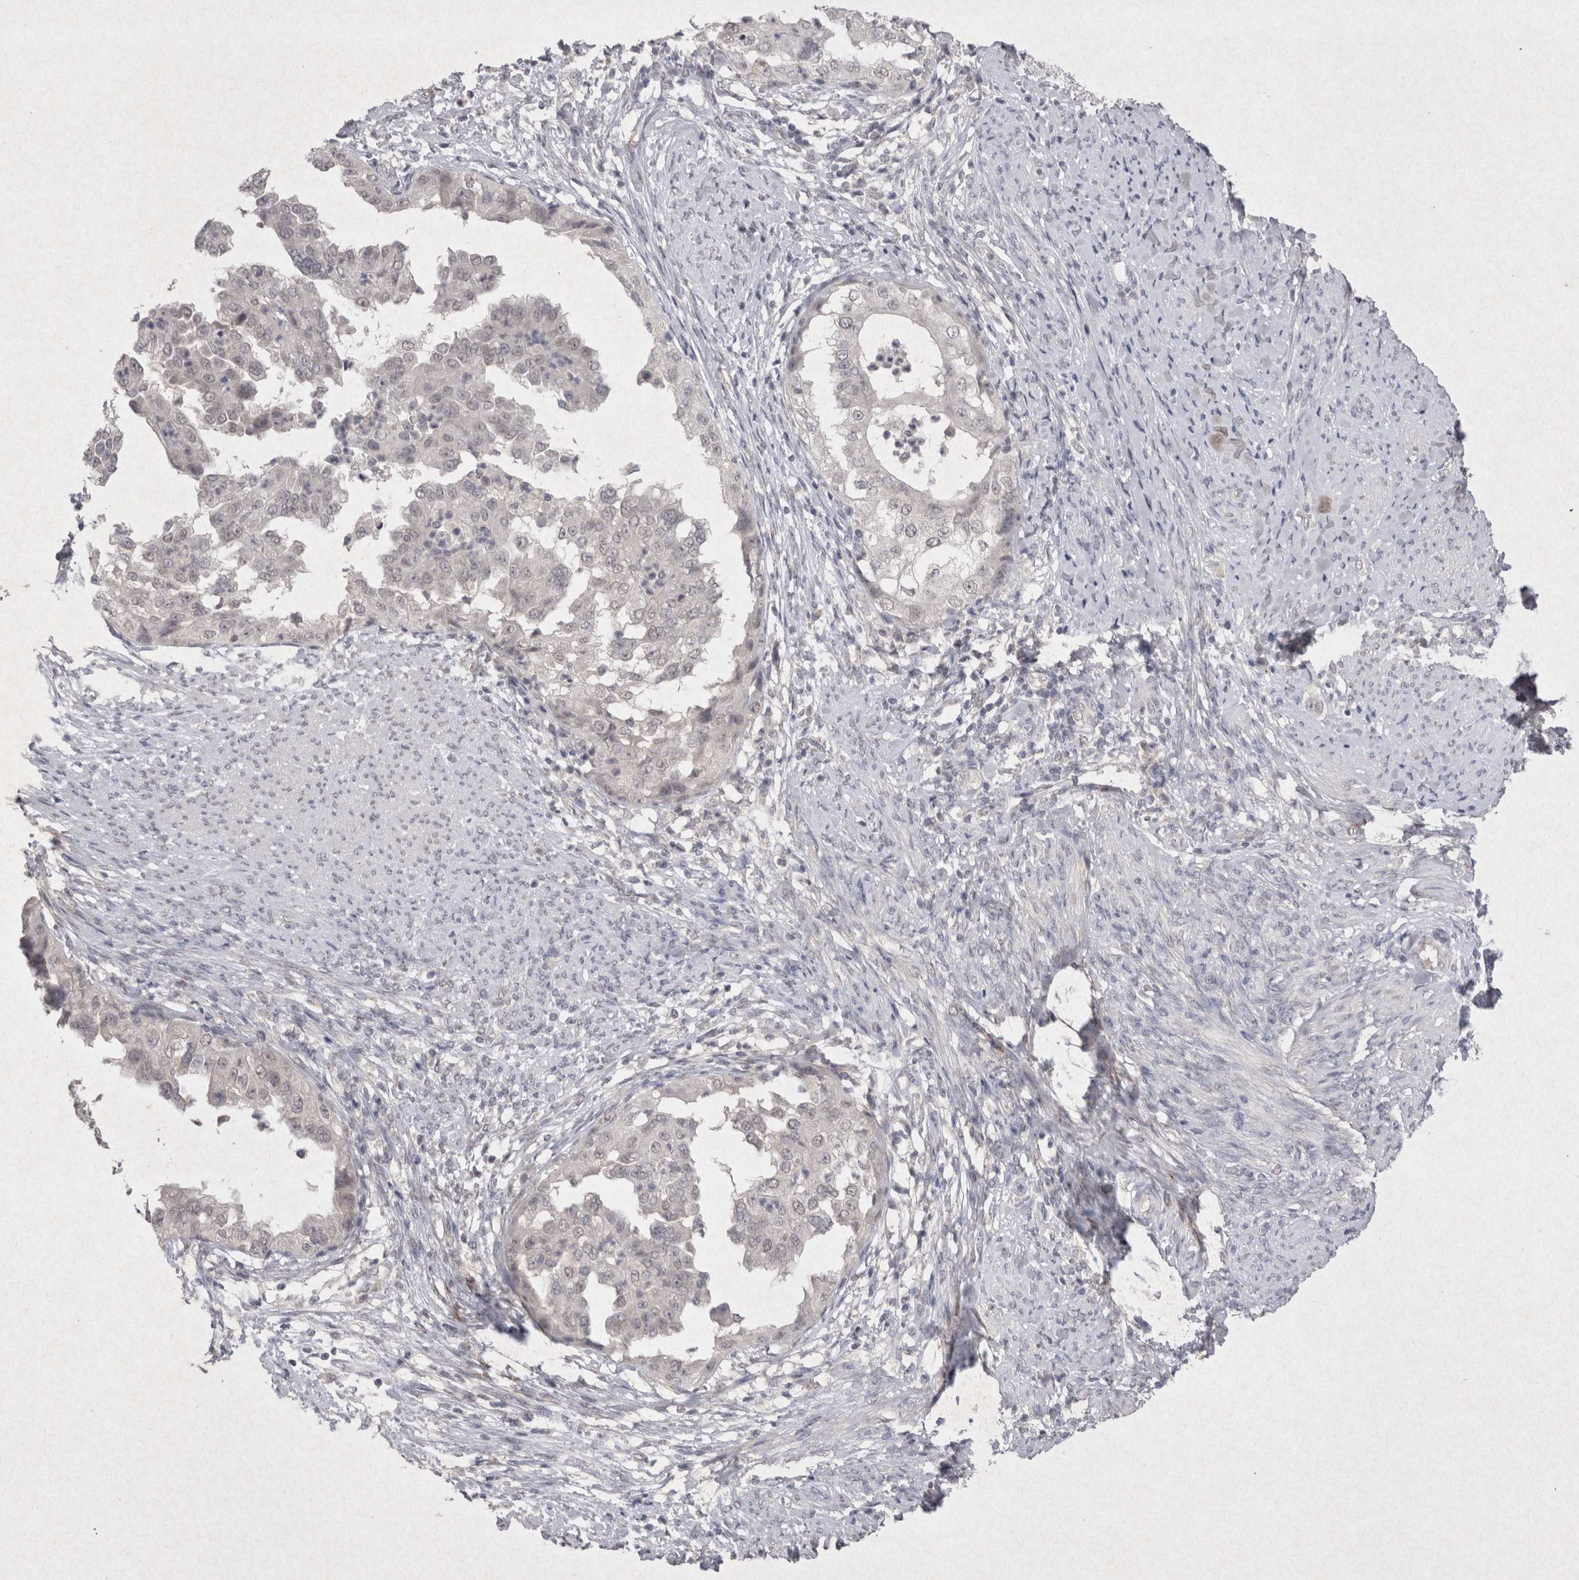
{"staining": {"intensity": "negative", "quantity": "none", "location": "none"}, "tissue": "endometrial cancer", "cell_type": "Tumor cells", "image_type": "cancer", "snomed": [{"axis": "morphology", "description": "Adenocarcinoma, NOS"}, {"axis": "topography", "description": "Endometrium"}], "caption": "Immunohistochemistry (IHC) of endometrial cancer displays no expression in tumor cells.", "gene": "LYVE1", "patient": {"sex": "female", "age": 85}}